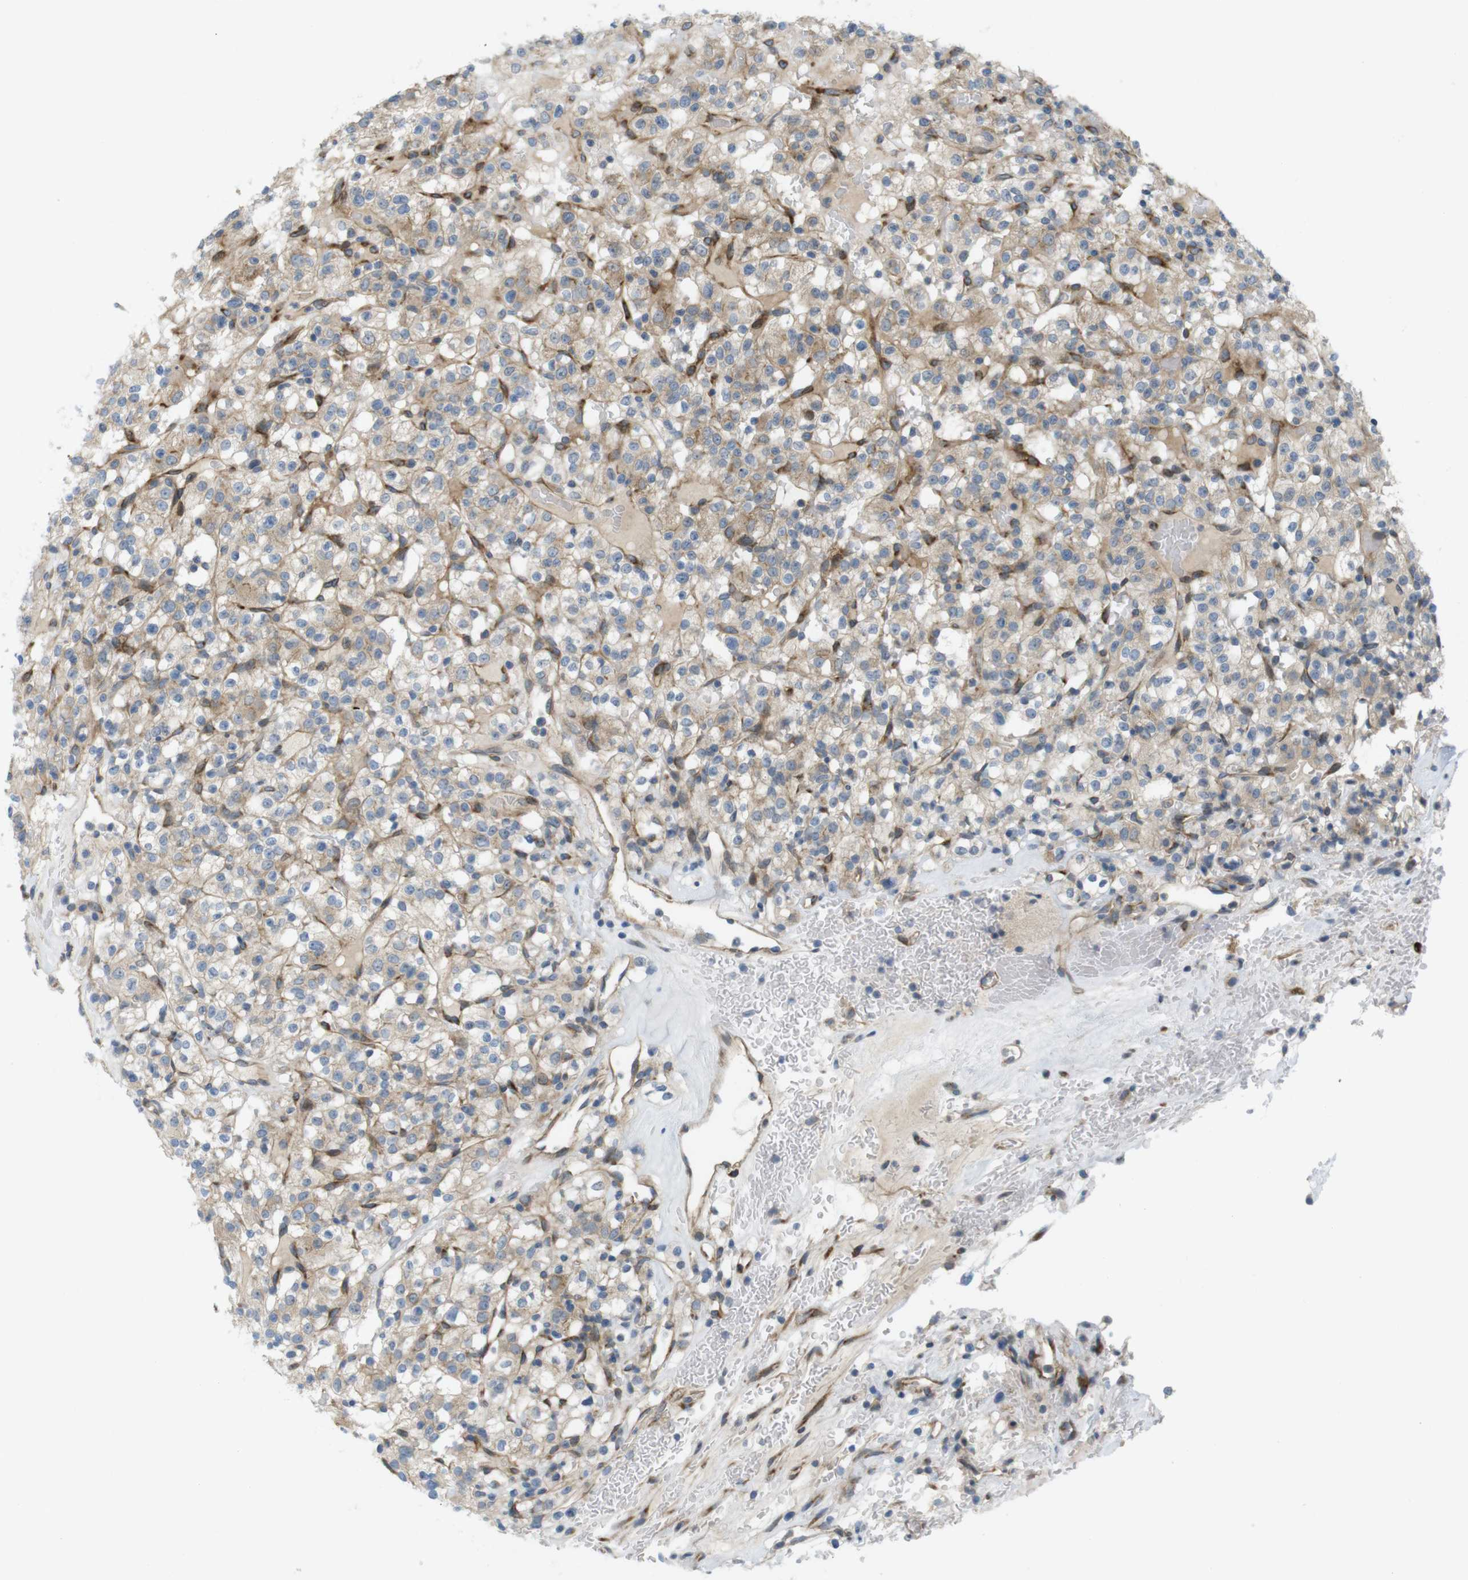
{"staining": {"intensity": "moderate", "quantity": "25%-75%", "location": "cytoplasmic/membranous"}, "tissue": "renal cancer", "cell_type": "Tumor cells", "image_type": "cancer", "snomed": [{"axis": "morphology", "description": "Normal tissue, NOS"}, {"axis": "morphology", "description": "Adenocarcinoma, NOS"}, {"axis": "topography", "description": "Kidney"}], "caption": "Immunohistochemistry (IHC) photomicrograph of human renal cancer stained for a protein (brown), which reveals medium levels of moderate cytoplasmic/membranous staining in about 25%-75% of tumor cells.", "gene": "GJC3", "patient": {"sex": "female", "age": 72}}